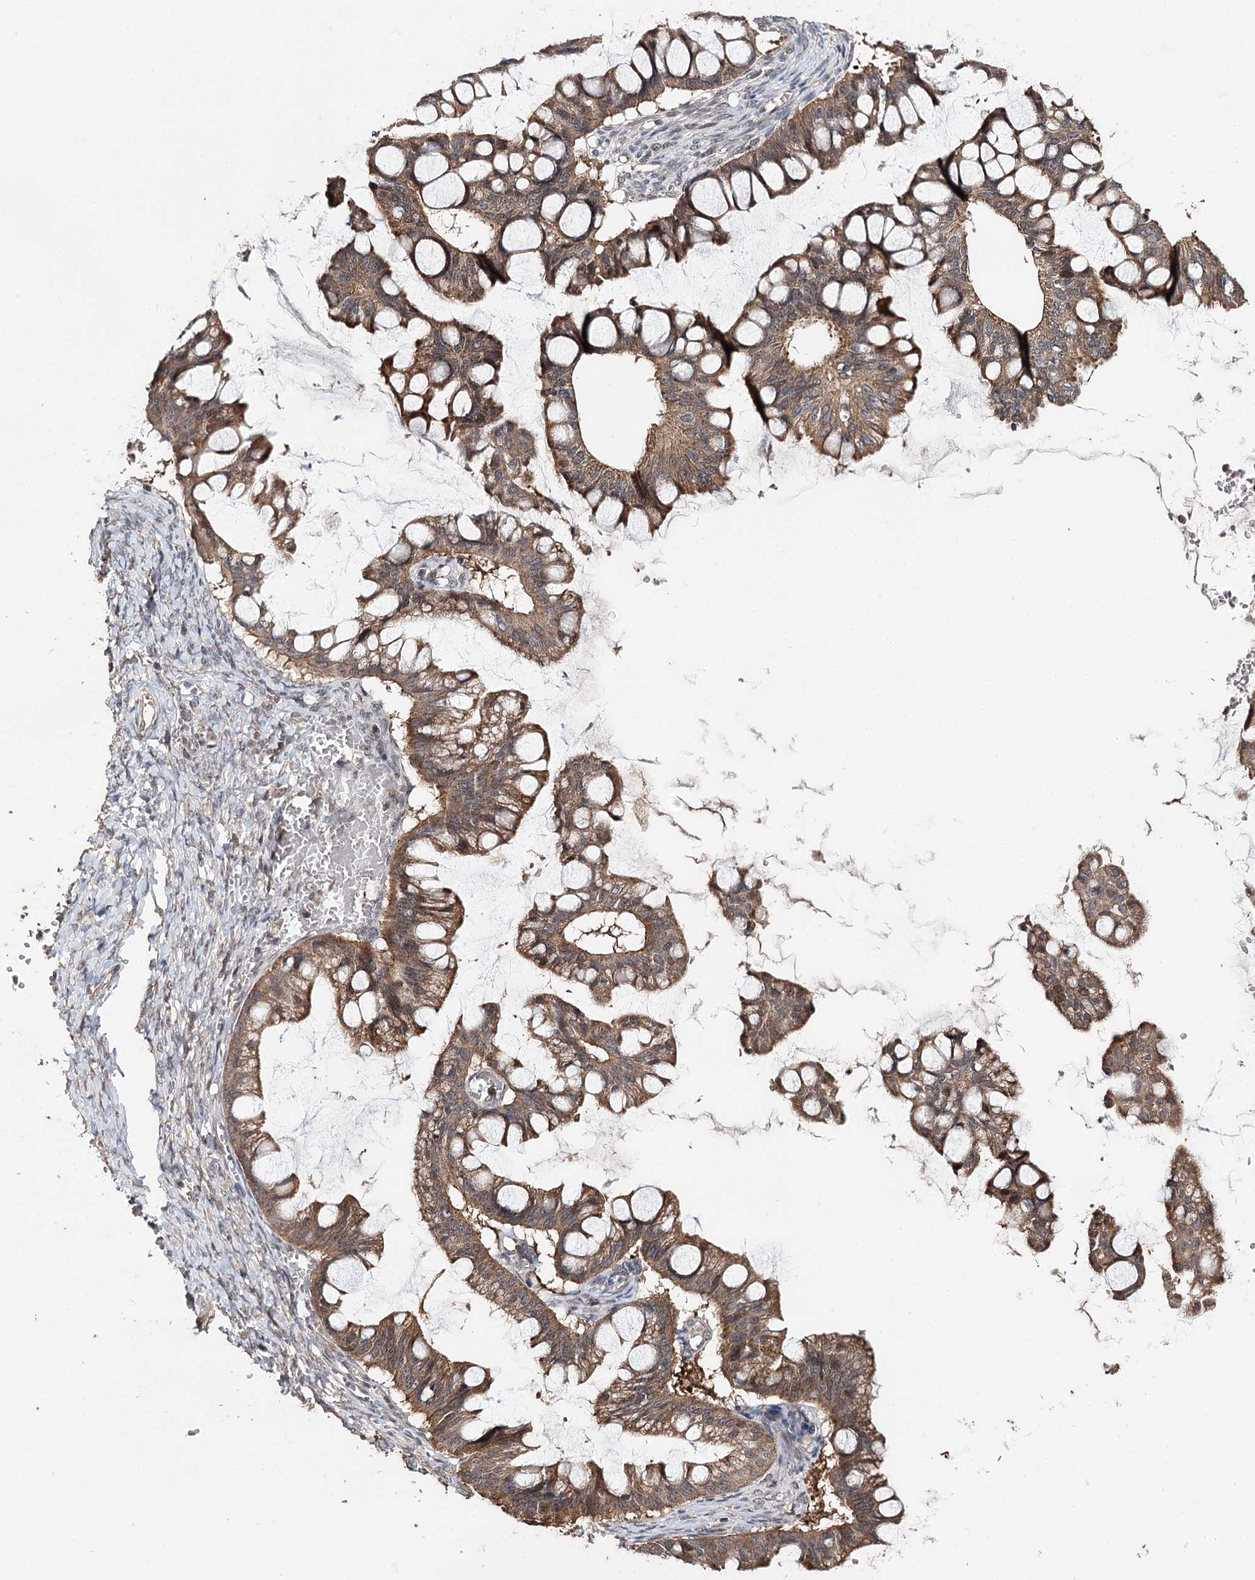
{"staining": {"intensity": "moderate", "quantity": ">75%", "location": "cytoplasmic/membranous,nuclear"}, "tissue": "ovarian cancer", "cell_type": "Tumor cells", "image_type": "cancer", "snomed": [{"axis": "morphology", "description": "Cystadenocarcinoma, mucinous, NOS"}, {"axis": "topography", "description": "Ovary"}], "caption": "A brown stain shows moderate cytoplasmic/membranous and nuclear positivity of a protein in ovarian cancer (mucinous cystadenocarcinoma) tumor cells. (DAB (3,3'-diaminobenzidine) = brown stain, brightfield microscopy at high magnification).", "gene": "NOPCHAP1", "patient": {"sex": "female", "age": 73}}